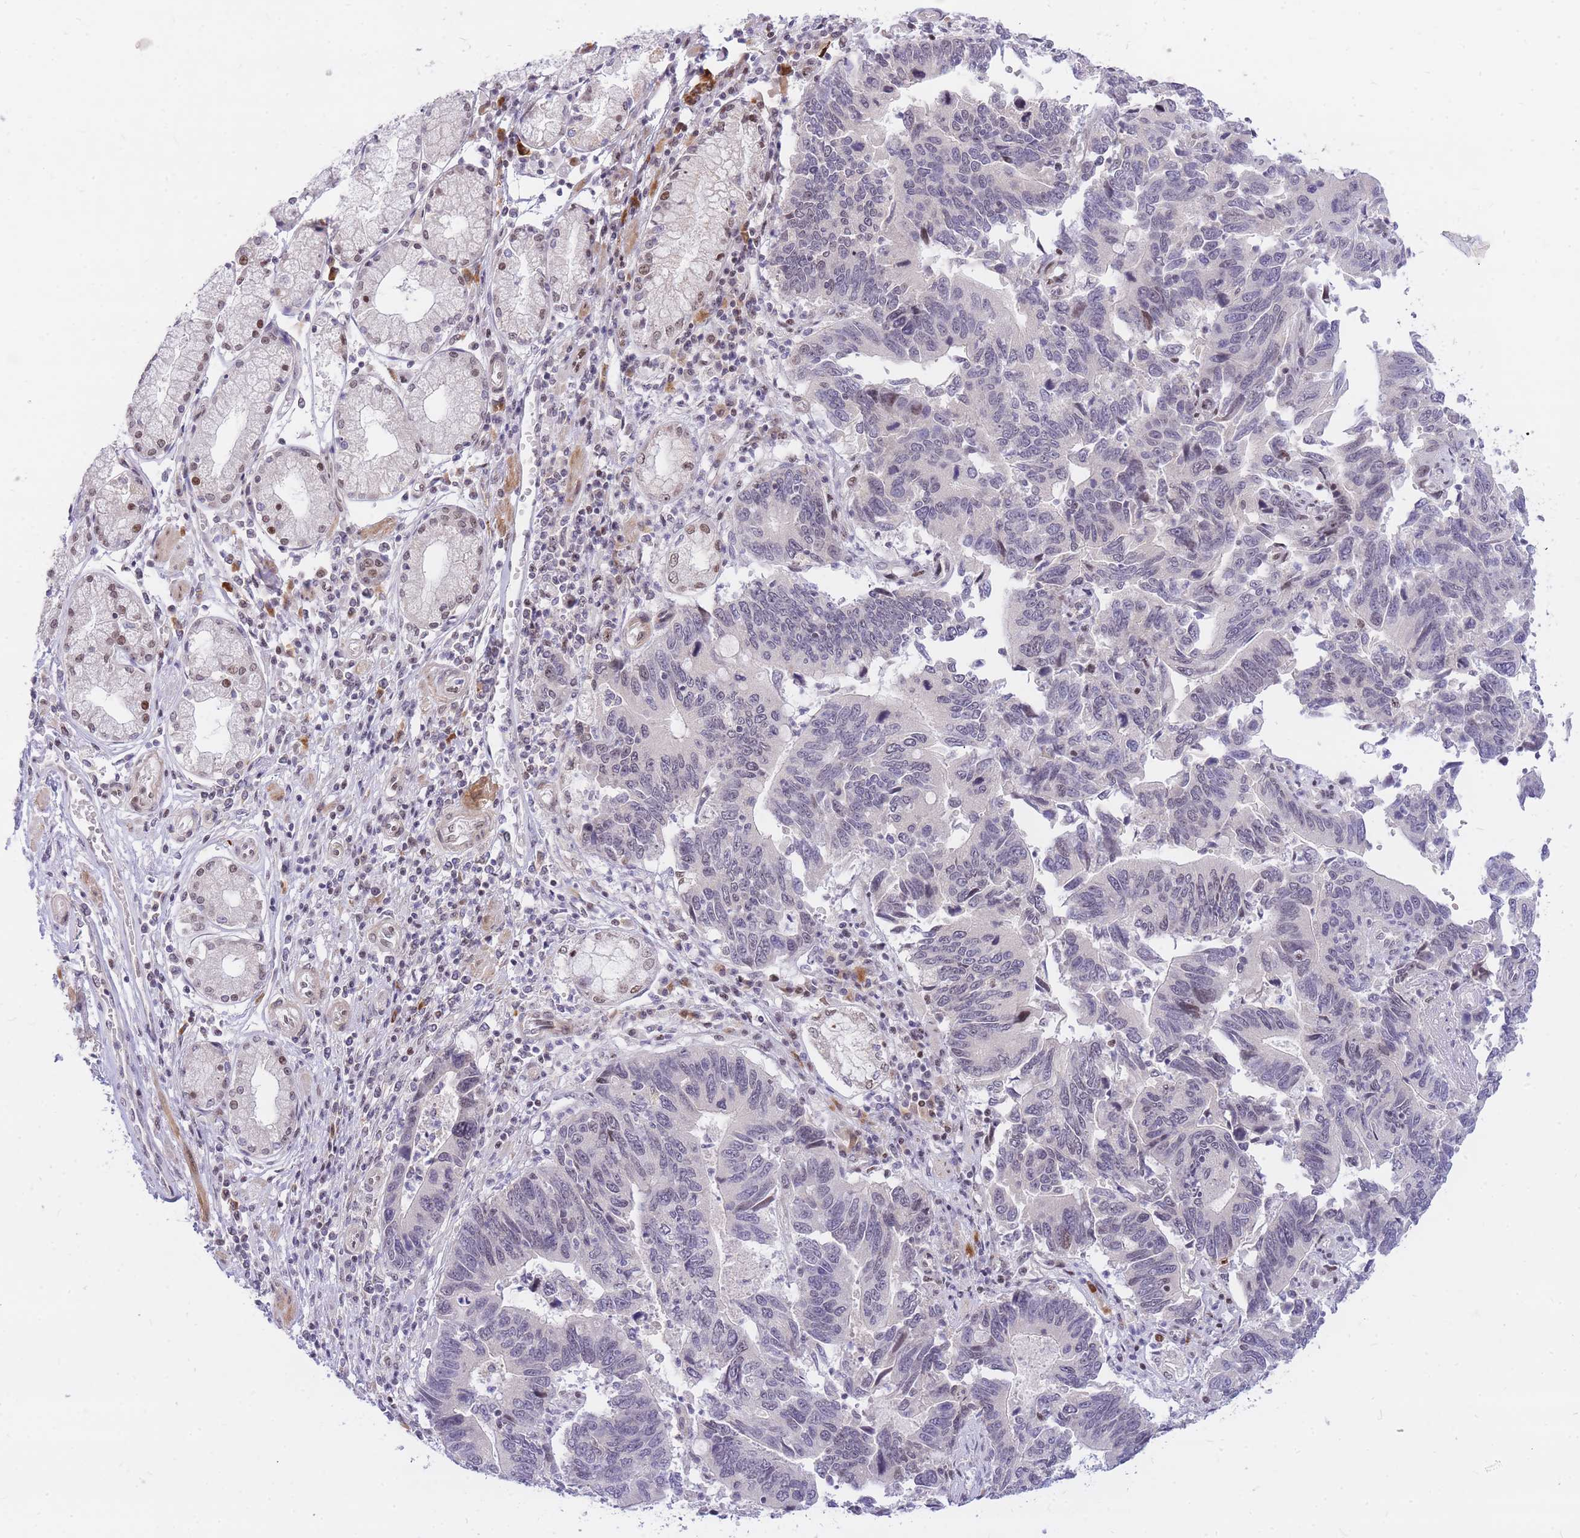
{"staining": {"intensity": "negative", "quantity": "none", "location": "none"}, "tissue": "stomach cancer", "cell_type": "Tumor cells", "image_type": "cancer", "snomed": [{"axis": "morphology", "description": "Adenocarcinoma, NOS"}, {"axis": "topography", "description": "Stomach"}], "caption": "Micrograph shows no protein expression in tumor cells of stomach cancer (adenocarcinoma) tissue.", "gene": "TLE2", "patient": {"sex": "male", "age": 59}}